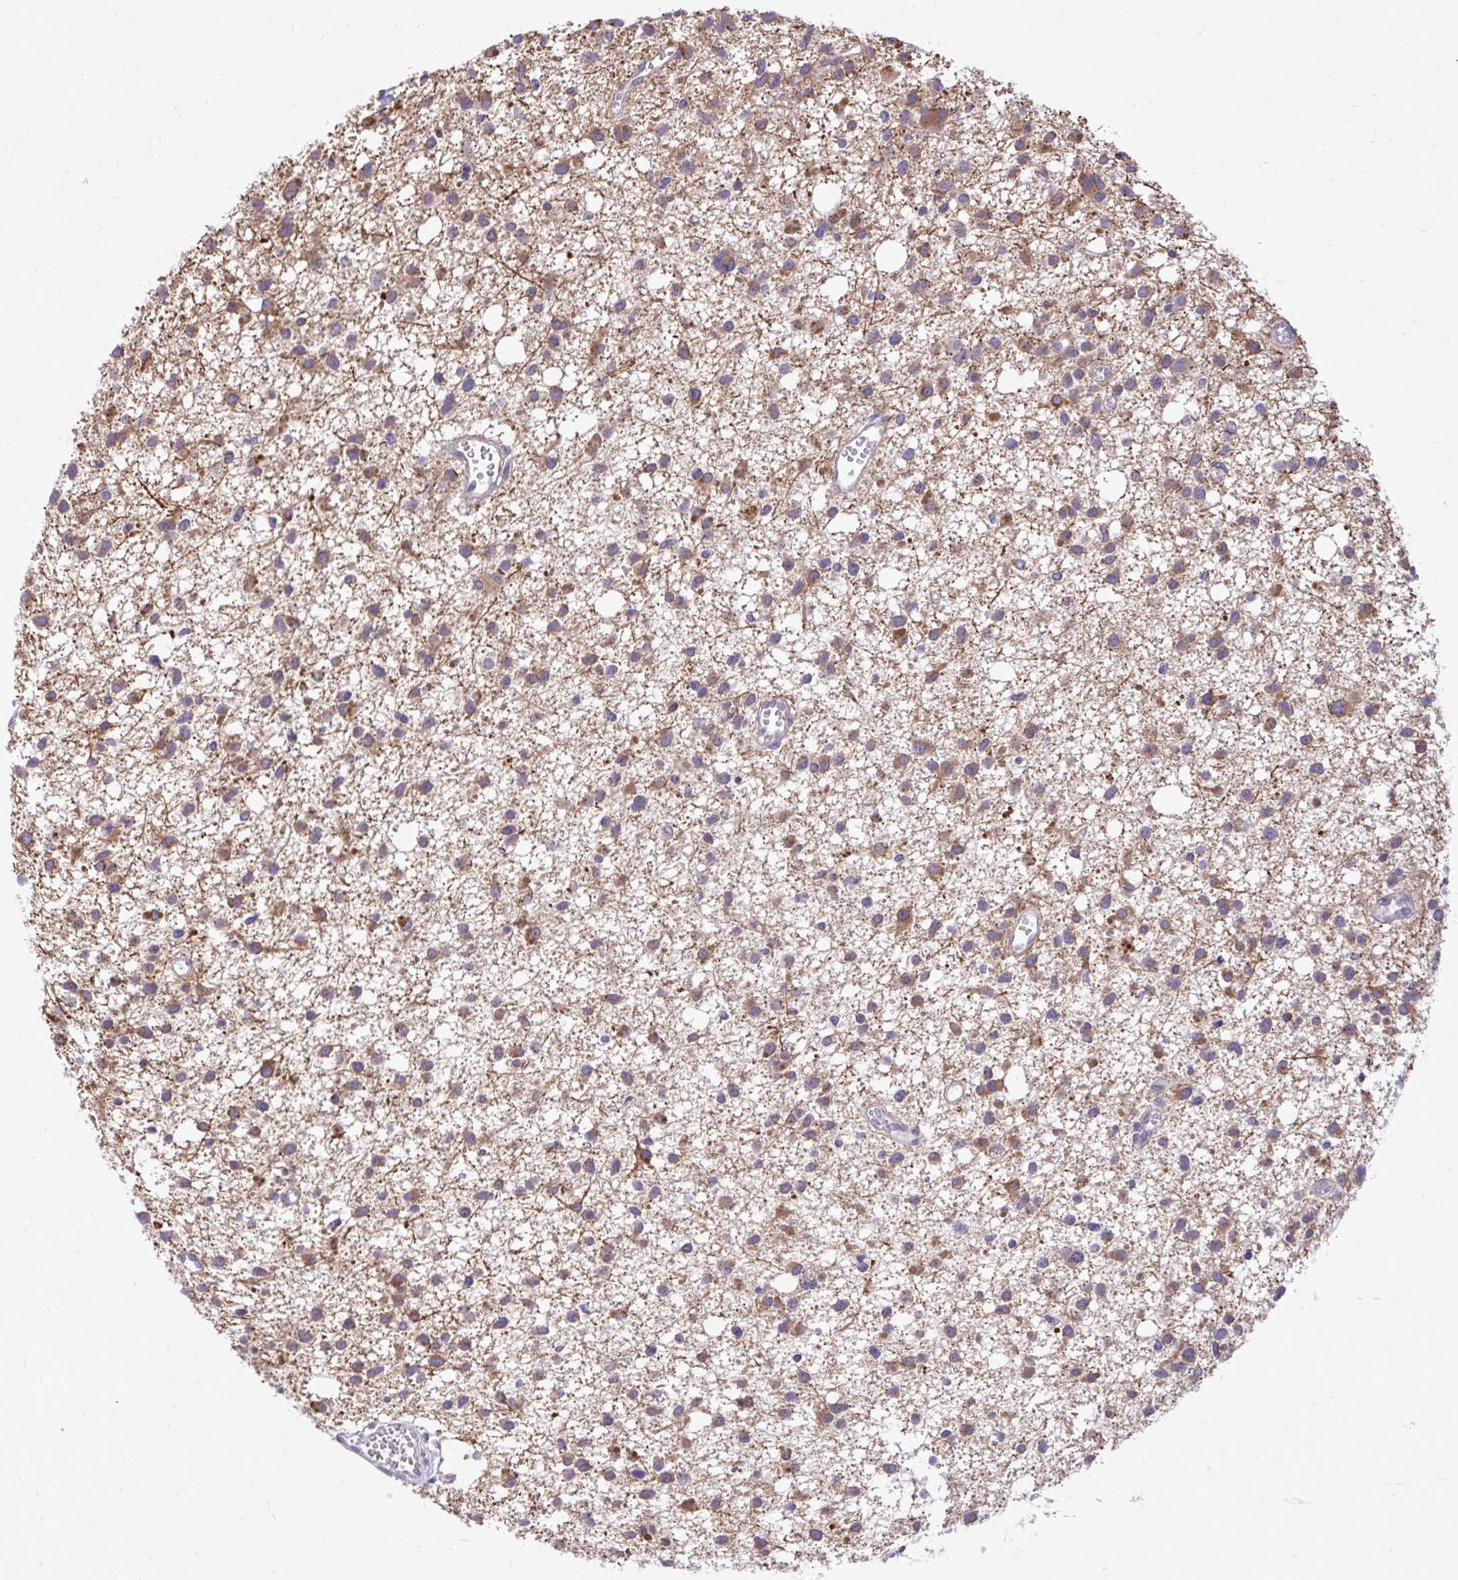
{"staining": {"intensity": "moderate", "quantity": "25%-75%", "location": "cytoplasmic/membranous"}, "tissue": "glioma", "cell_type": "Tumor cells", "image_type": "cancer", "snomed": [{"axis": "morphology", "description": "Glioma, malignant, High grade"}, {"axis": "topography", "description": "Brain"}], "caption": "Protein staining of malignant glioma (high-grade) tissue reveals moderate cytoplasmic/membranous positivity in approximately 25%-75% of tumor cells.", "gene": "CEACAM18", "patient": {"sex": "male", "age": 23}}